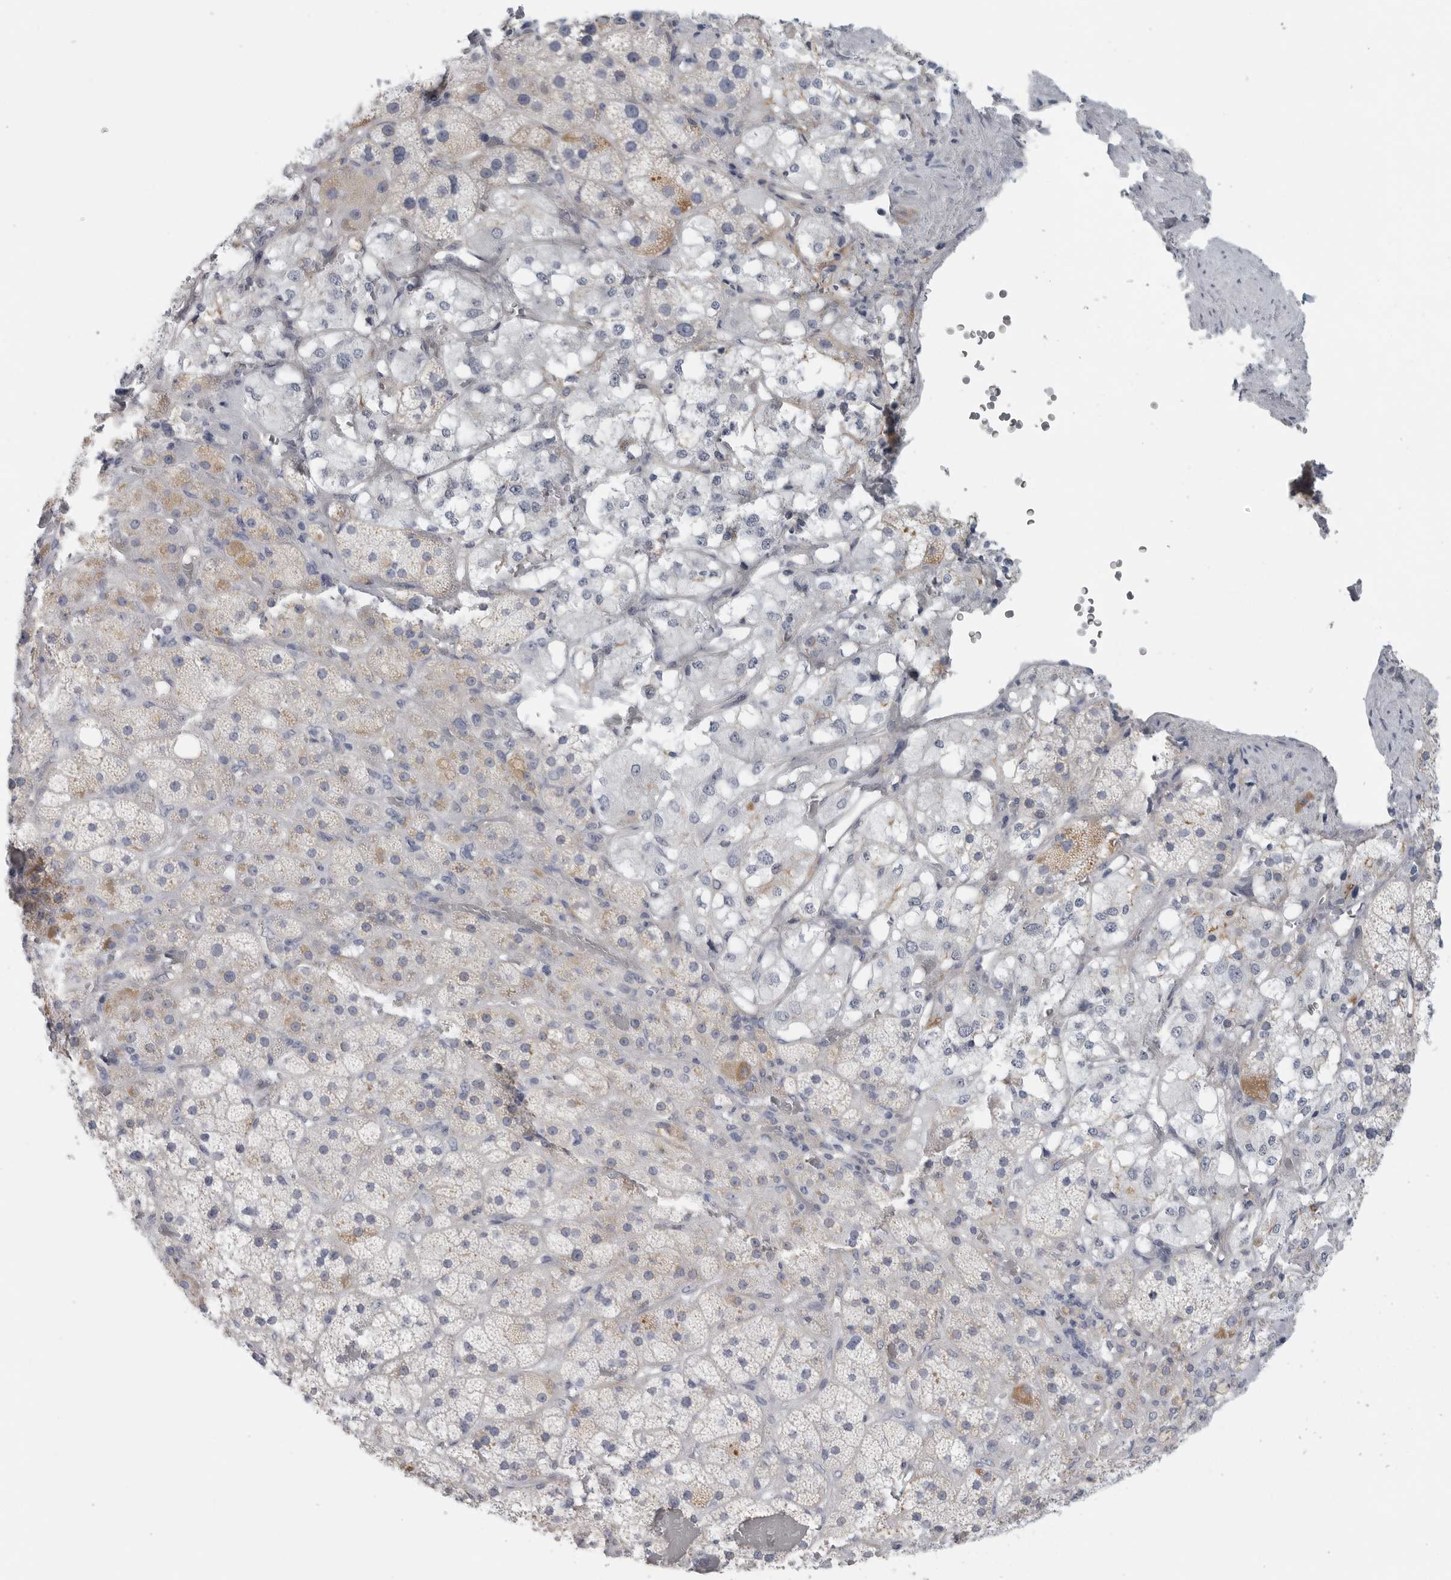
{"staining": {"intensity": "negative", "quantity": "none", "location": "none"}, "tissue": "adrenal gland", "cell_type": "Glandular cells", "image_type": "normal", "snomed": [{"axis": "morphology", "description": "Normal tissue, NOS"}, {"axis": "topography", "description": "Adrenal gland"}], "caption": "The IHC photomicrograph has no significant expression in glandular cells of adrenal gland.", "gene": "TNR", "patient": {"sex": "male", "age": 57}}